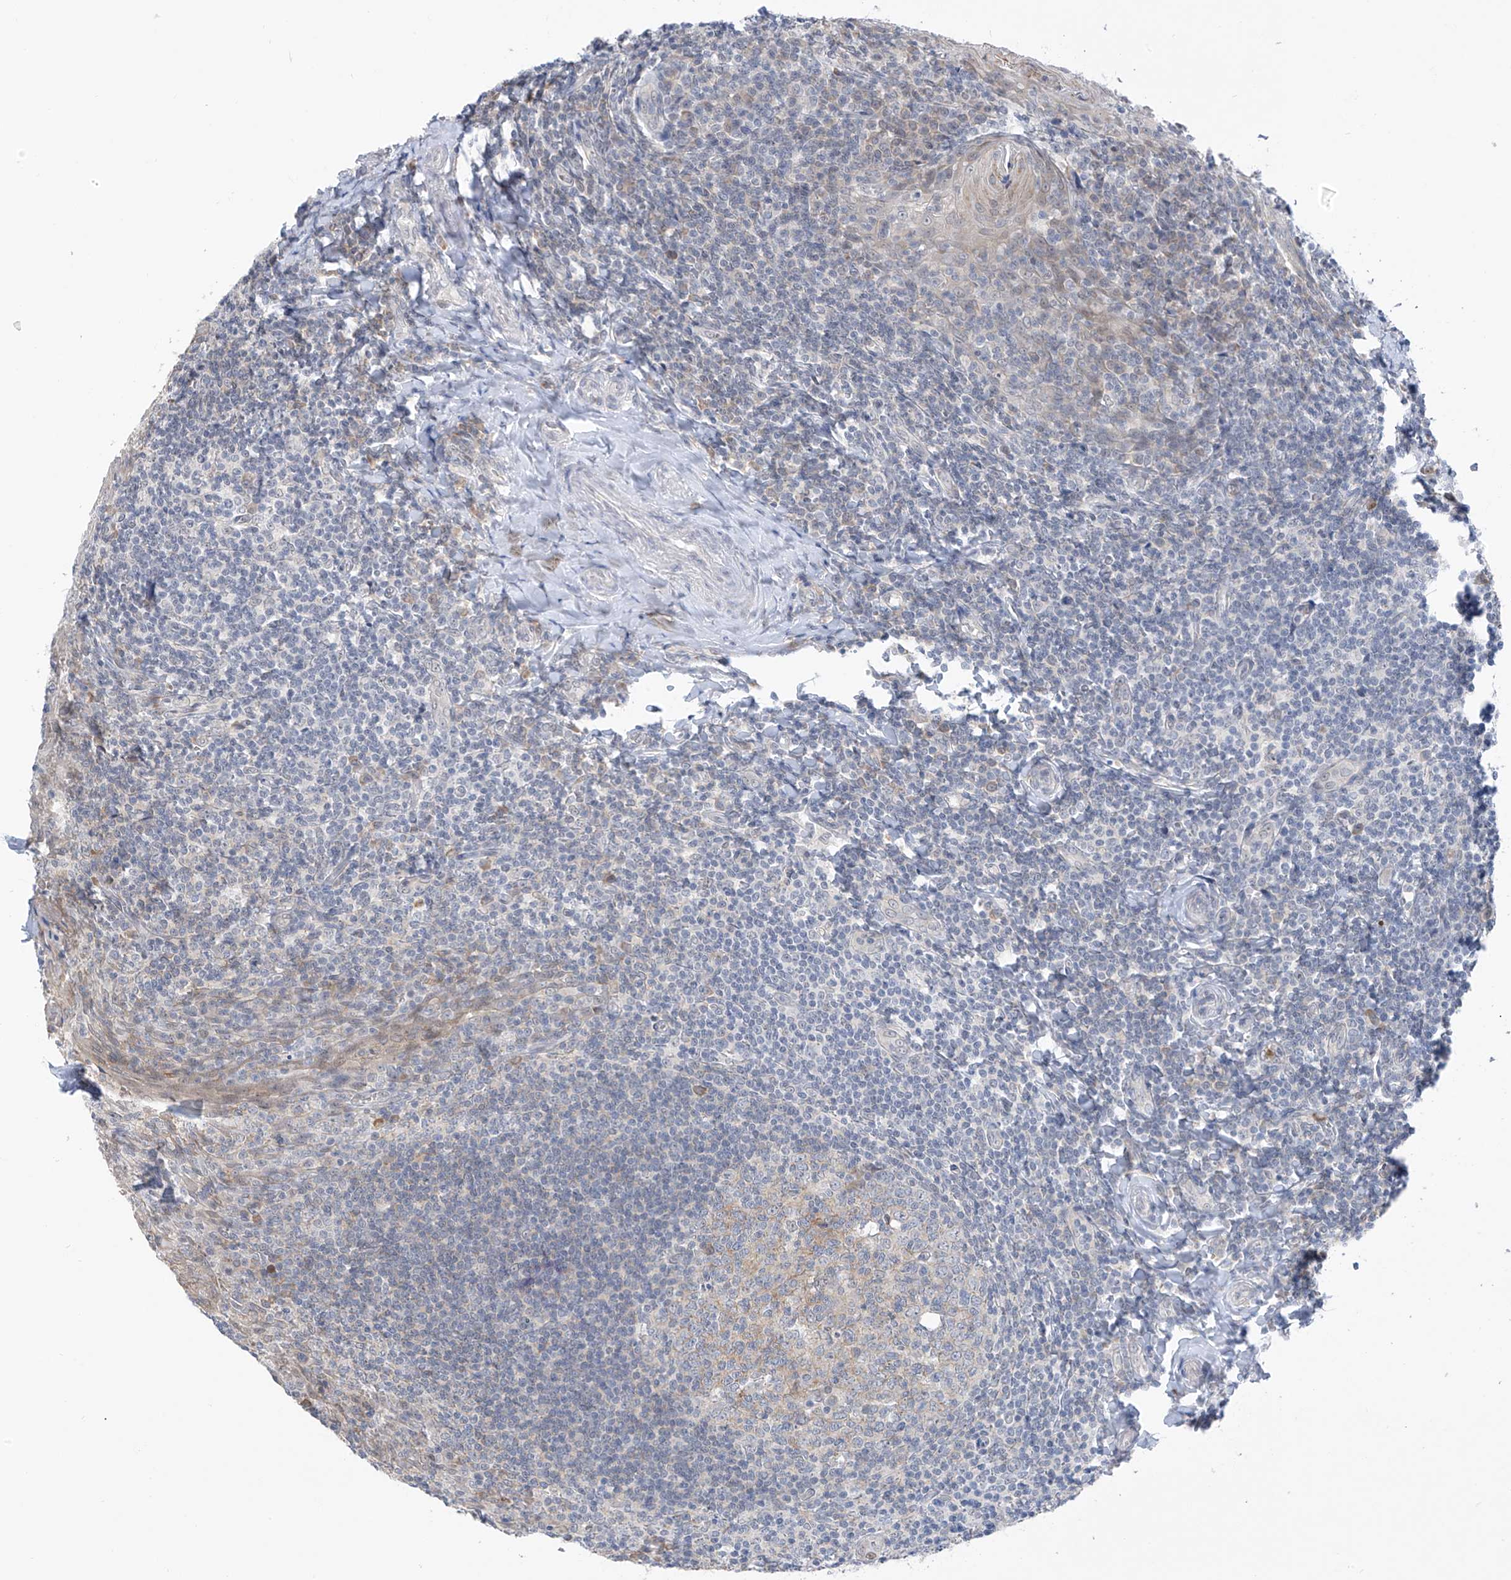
{"staining": {"intensity": "negative", "quantity": "none", "location": "none"}, "tissue": "tonsil", "cell_type": "Germinal center cells", "image_type": "normal", "snomed": [{"axis": "morphology", "description": "Normal tissue, NOS"}, {"axis": "topography", "description": "Tonsil"}], "caption": "Micrograph shows no significant protein staining in germinal center cells of benign tonsil.", "gene": "CYP4V2", "patient": {"sex": "male", "age": 27}}